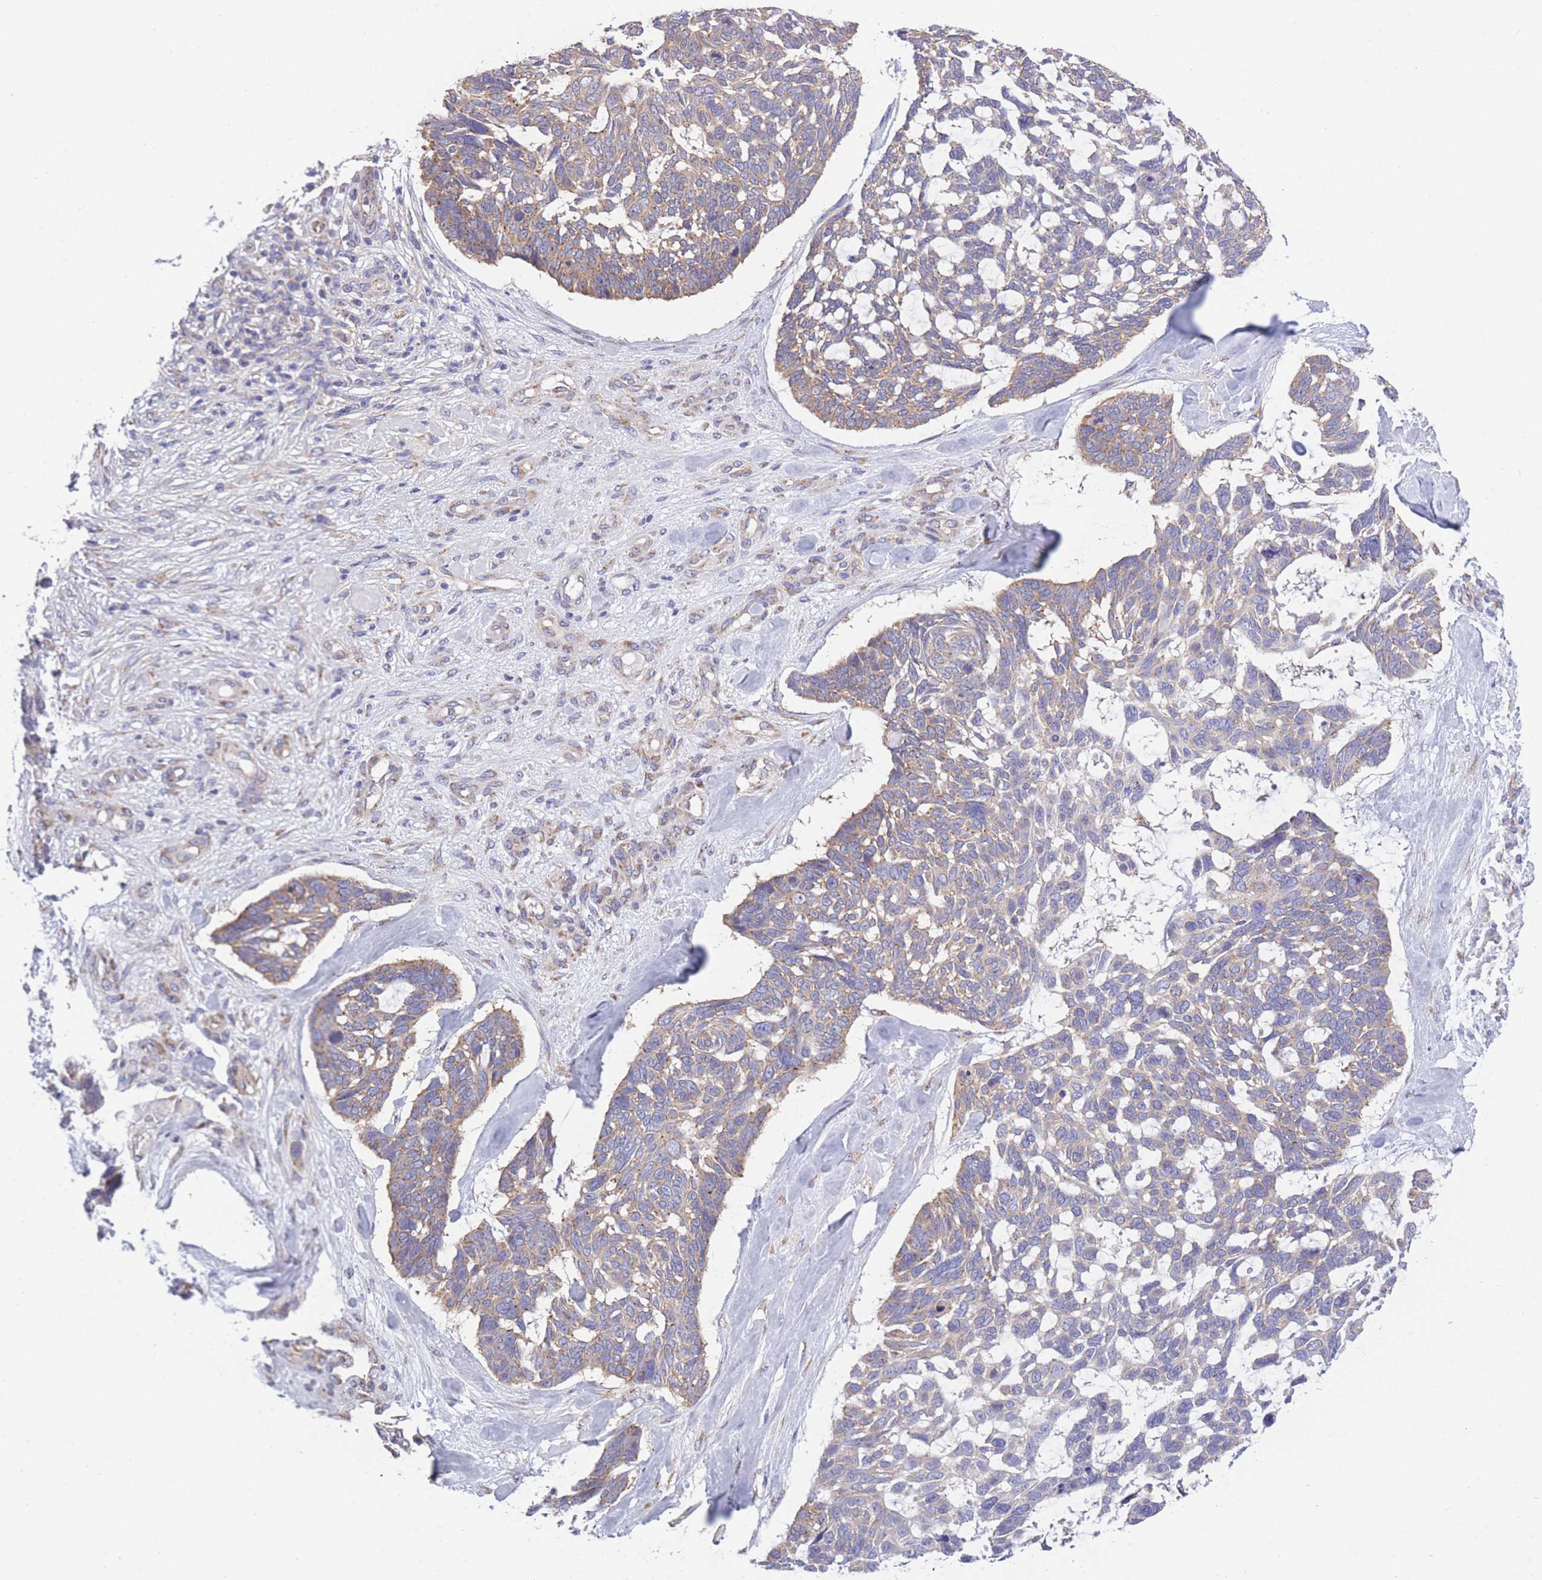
{"staining": {"intensity": "weak", "quantity": "25%-75%", "location": "cytoplasmic/membranous"}, "tissue": "skin cancer", "cell_type": "Tumor cells", "image_type": "cancer", "snomed": [{"axis": "morphology", "description": "Basal cell carcinoma"}, {"axis": "topography", "description": "Skin"}], "caption": "Skin basal cell carcinoma stained with DAB immunohistochemistry shows low levels of weak cytoplasmic/membranous positivity in about 25%-75% of tumor cells.", "gene": "COPG2", "patient": {"sex": "male", "age": 88}}